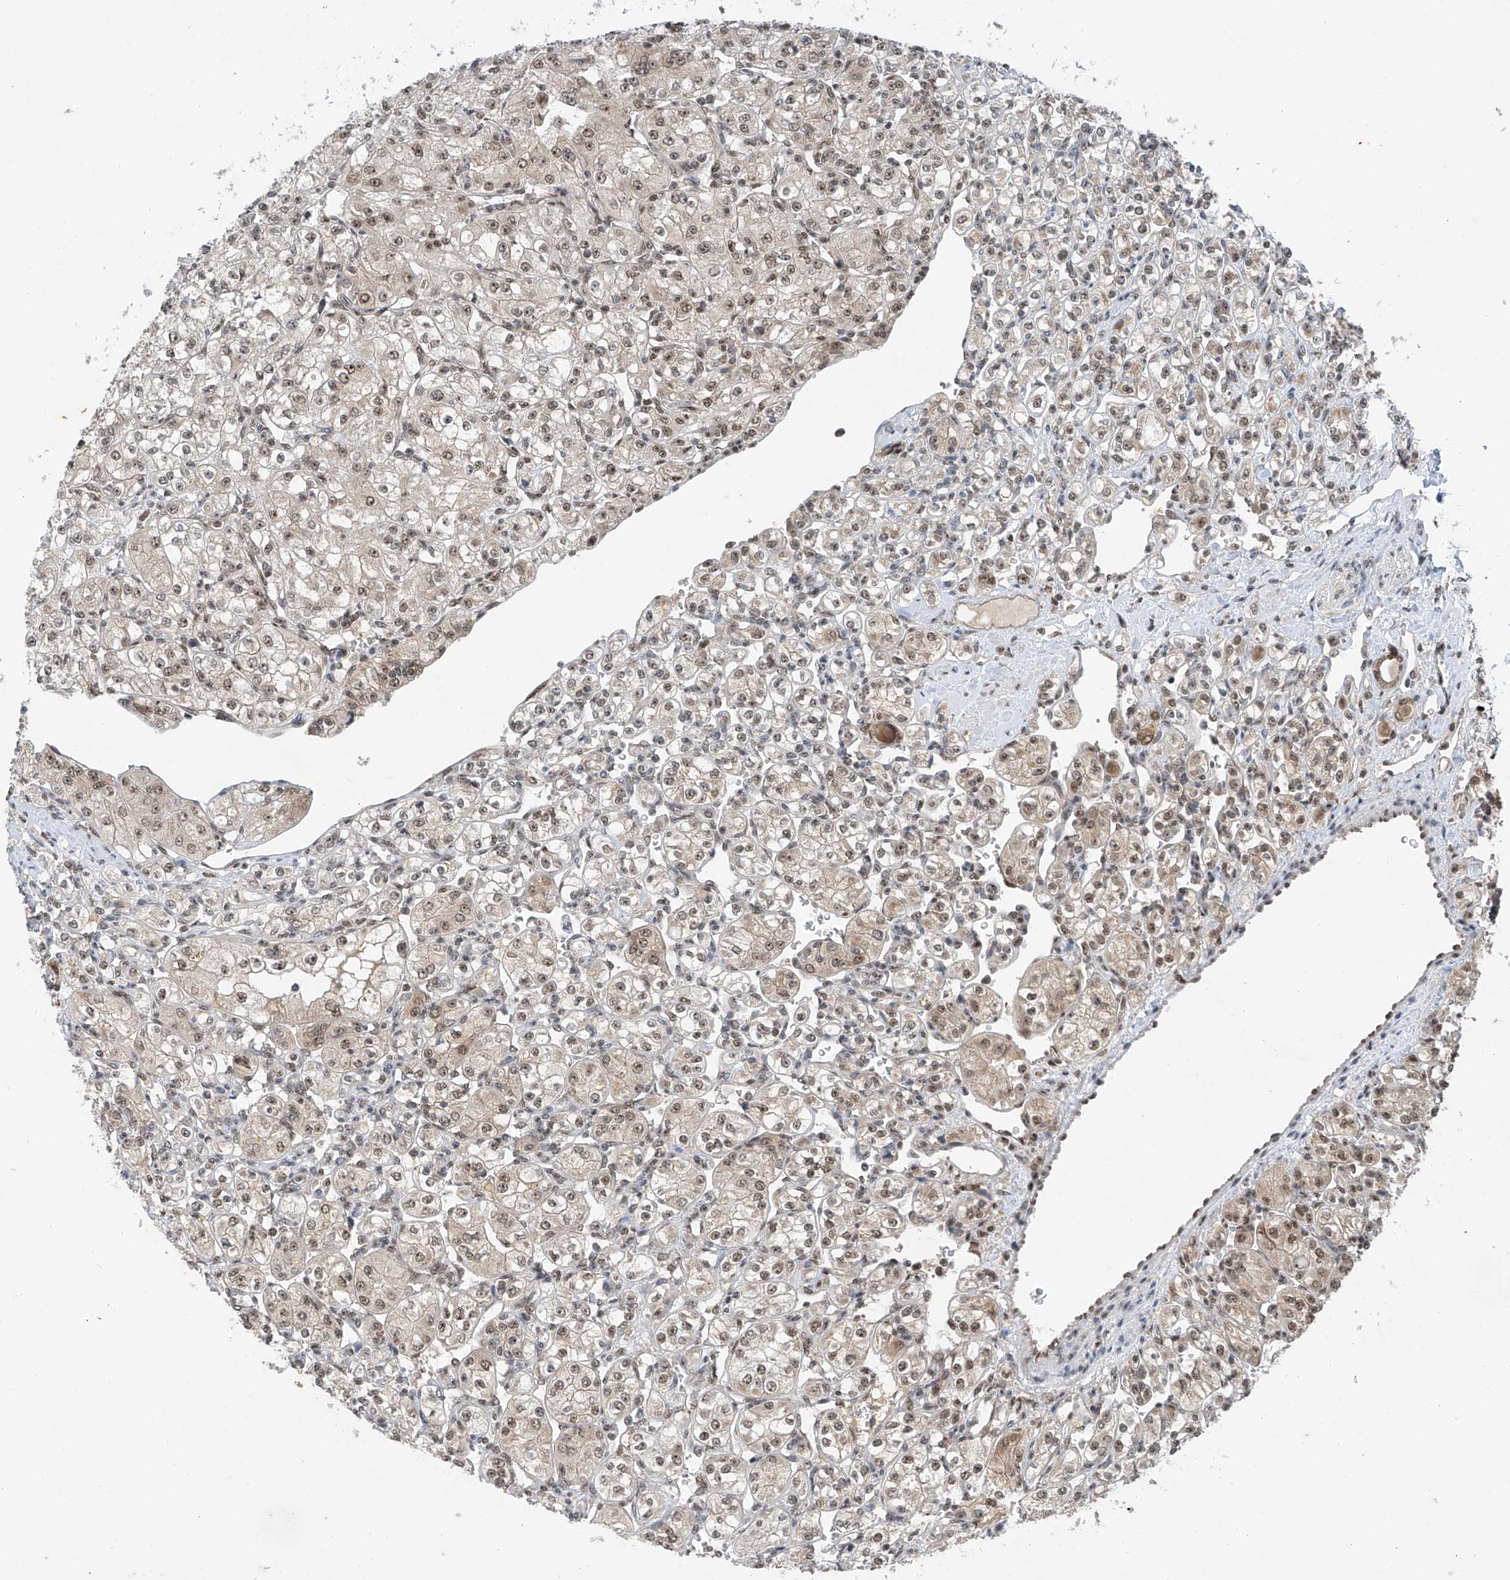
{"staining": {"intensity": "weak", "quantity": ">75%", "location": "nuclear"}, "tissue": "renal cancer", "cell_type": "Tumor cells", "image_type": "cancer", "snomed": [{"axis": "morphology", "description": "Adenocarcinoma, NOS"}, {"axis": "topography", "description": "Kidney"}], "caption": "A micrograph showing weak nuclear staining in approximately >75% of tumor cells in adenocarcinoma (renal), as visualized by brown immunohistochemical staining.", "gene": "RPAIN", "patient": {"sex": "male", "age": 77}}